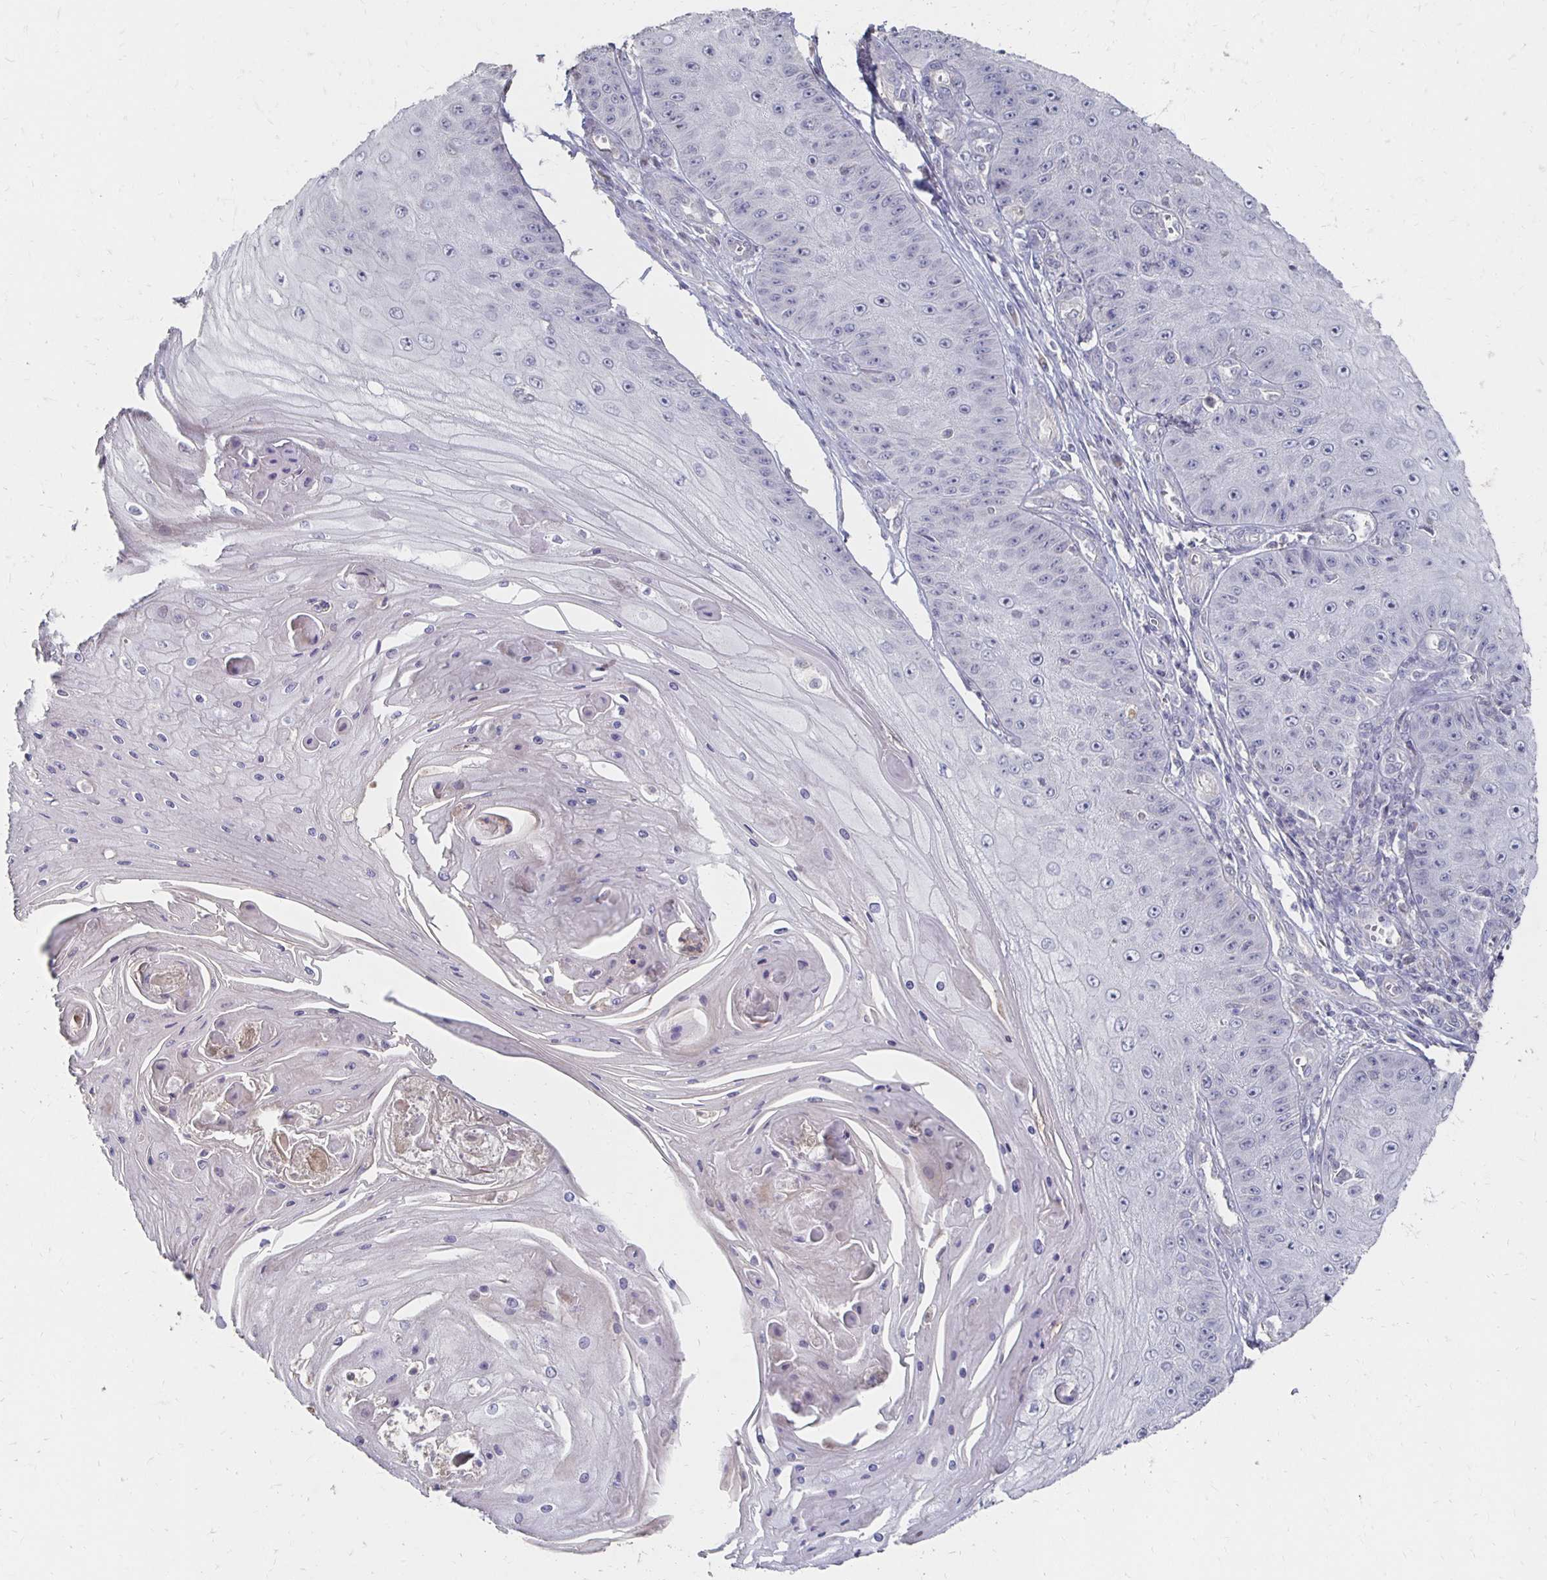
{"staining": {"intensity": "negative", "quantity": "none", "location": "none"}, "tissue": "skin cancer", "cell_type": "Tumor cells", "image_type": "cancer", "snomed": [{"axis": "morphology", "description": "Squamous cell carcinoma, NOS"}, {"axis": "topography", "description": "Skin"}], "caption": "IHC of human squamous cell carcinoma (skin) displays no staining in tumor cells.", "gene": "ZNF727", "patient": {"sex": "male", "age": 70}}